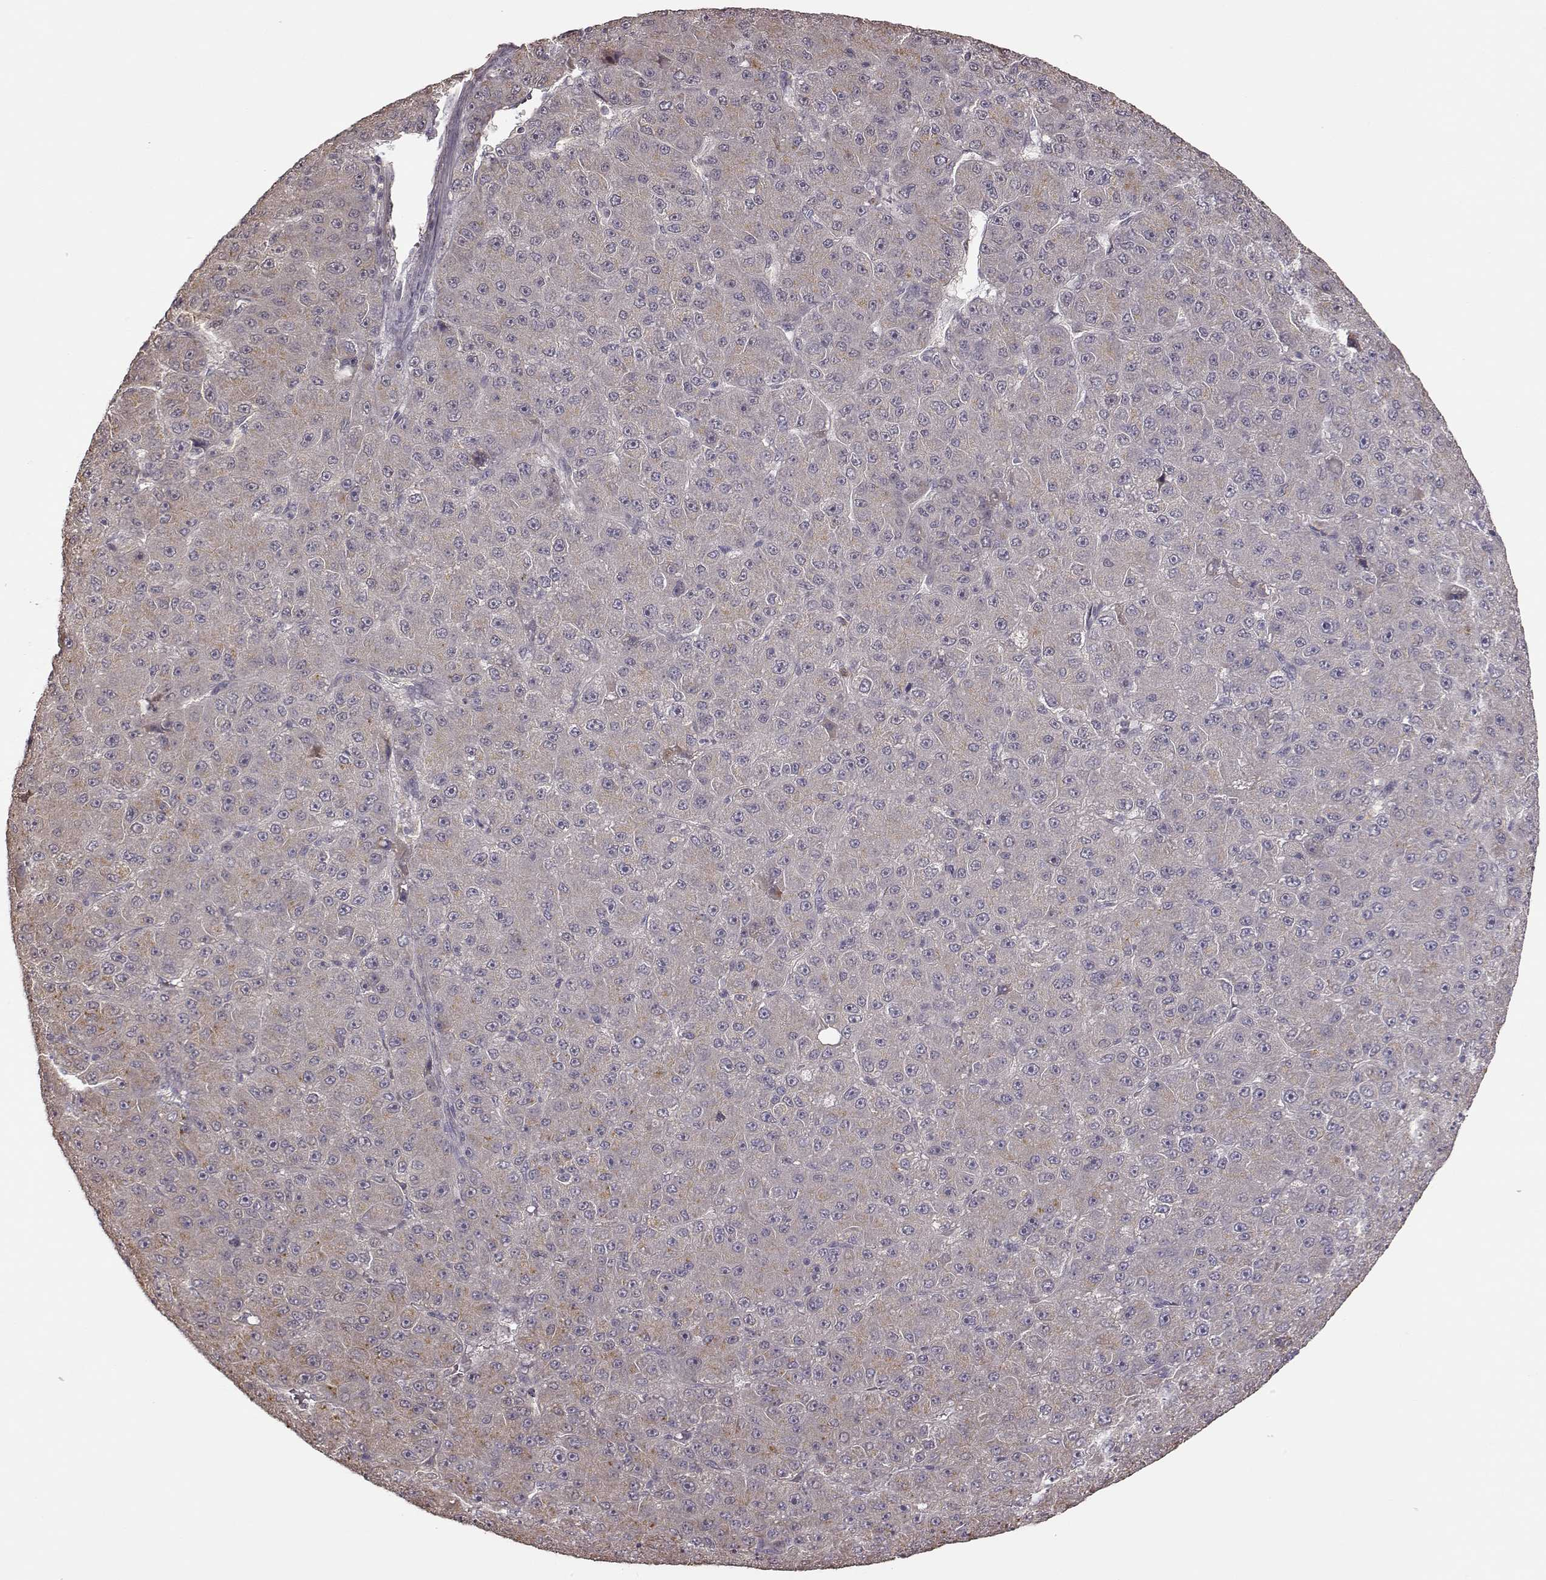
{"staining": {"intensity": "weak", "quantity": ">75%", "location": "cytoplasmic/membranous"}, "tissue": "liver cancer", "cell_type": "Tumor cells", "image_type": "cancer", "snomed": [{"axis": "morphology", "description": "Carcinoma, Hepatocellular, NOS"}, {"axis": "topography", "description": "Liver"}], "caption": "Protein expression analysis of human liver cancer (hepatocellular carcinoma) reveals weak cytoplasmic/membranous staining in approximately >75% of tumor cells. Nuclei are stained in blue.", "gene": "CRB1", "patient": {"sex": "male", "age": 67}}